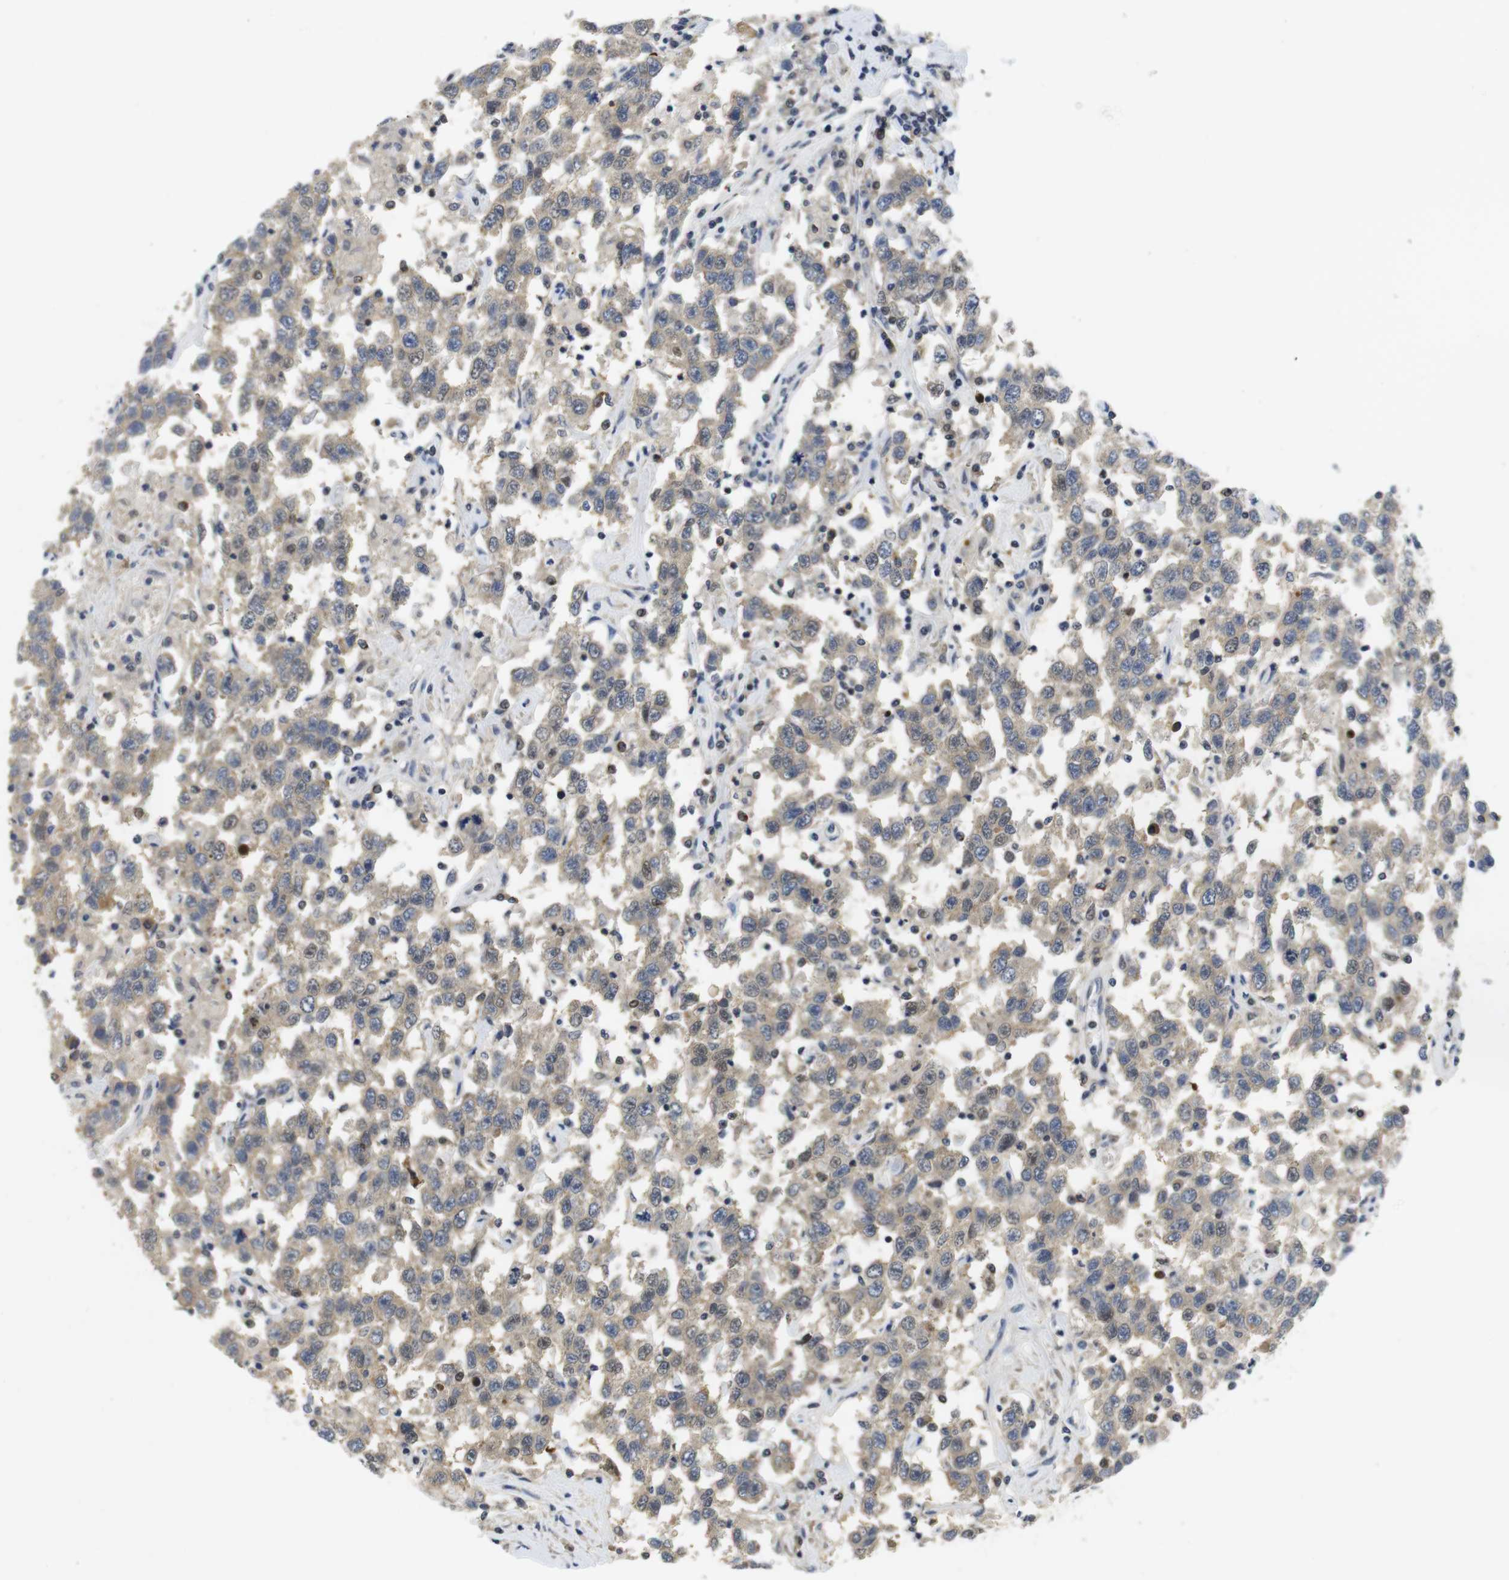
{"staining": {"intensity": "weak", "quantity": ">75%", "location": "cytoplasmic/membranous,nuclear"}, "tissue": "testis cancer", "cell_type": "Tumor cells", "image_type": "cancer", "snomed": [{"axis": "morphology", "description": "Seminoma, NOS"}, {"axis": "topography", "description": "Testis"}], "caption": "Testis cancer (seminoma) stained with a protein marker exhibits weak staining in tumor cells.", "gene": "FNTA", "patient": {"sex": "male", "age": 41}}